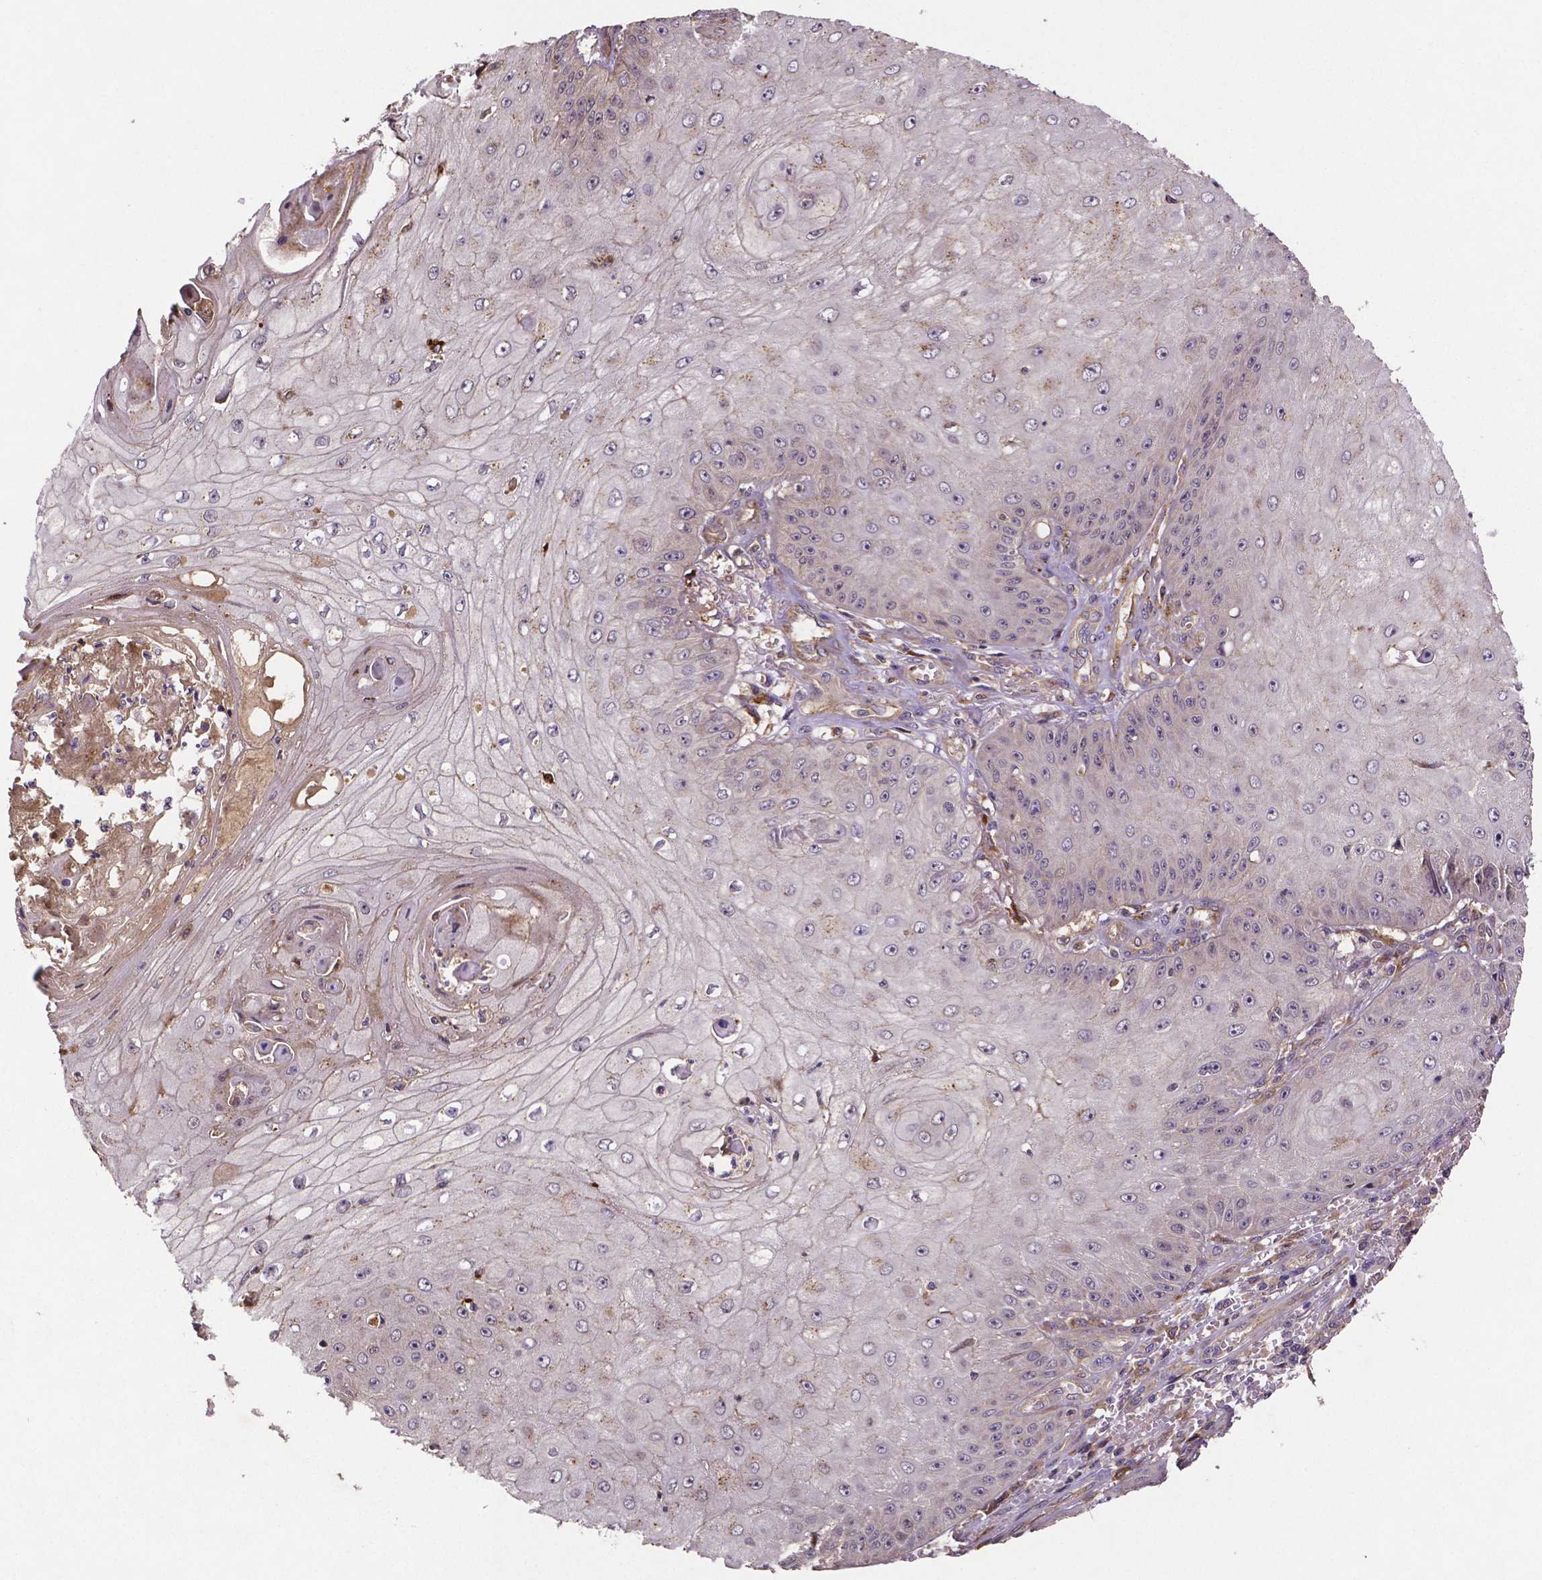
{"staining": {"intensity": "negative", "quantity": "none", "location": "none"}, "tissue": "skin cancer", "cell_type": "Tumor cells", "image_type": "cancer", "snomed": [{"axis": "morphology", "description": "Squamous cell carcinoma, NOS"}, {"axis": "topography", "description": "Skin"}], "caption": "Micrograph shows no significant protein staining in tumor cells of skin cancer (squamous cell carcinoma).", "gene": "RNF123", "patient": {"sex": "male", "age": 70}}